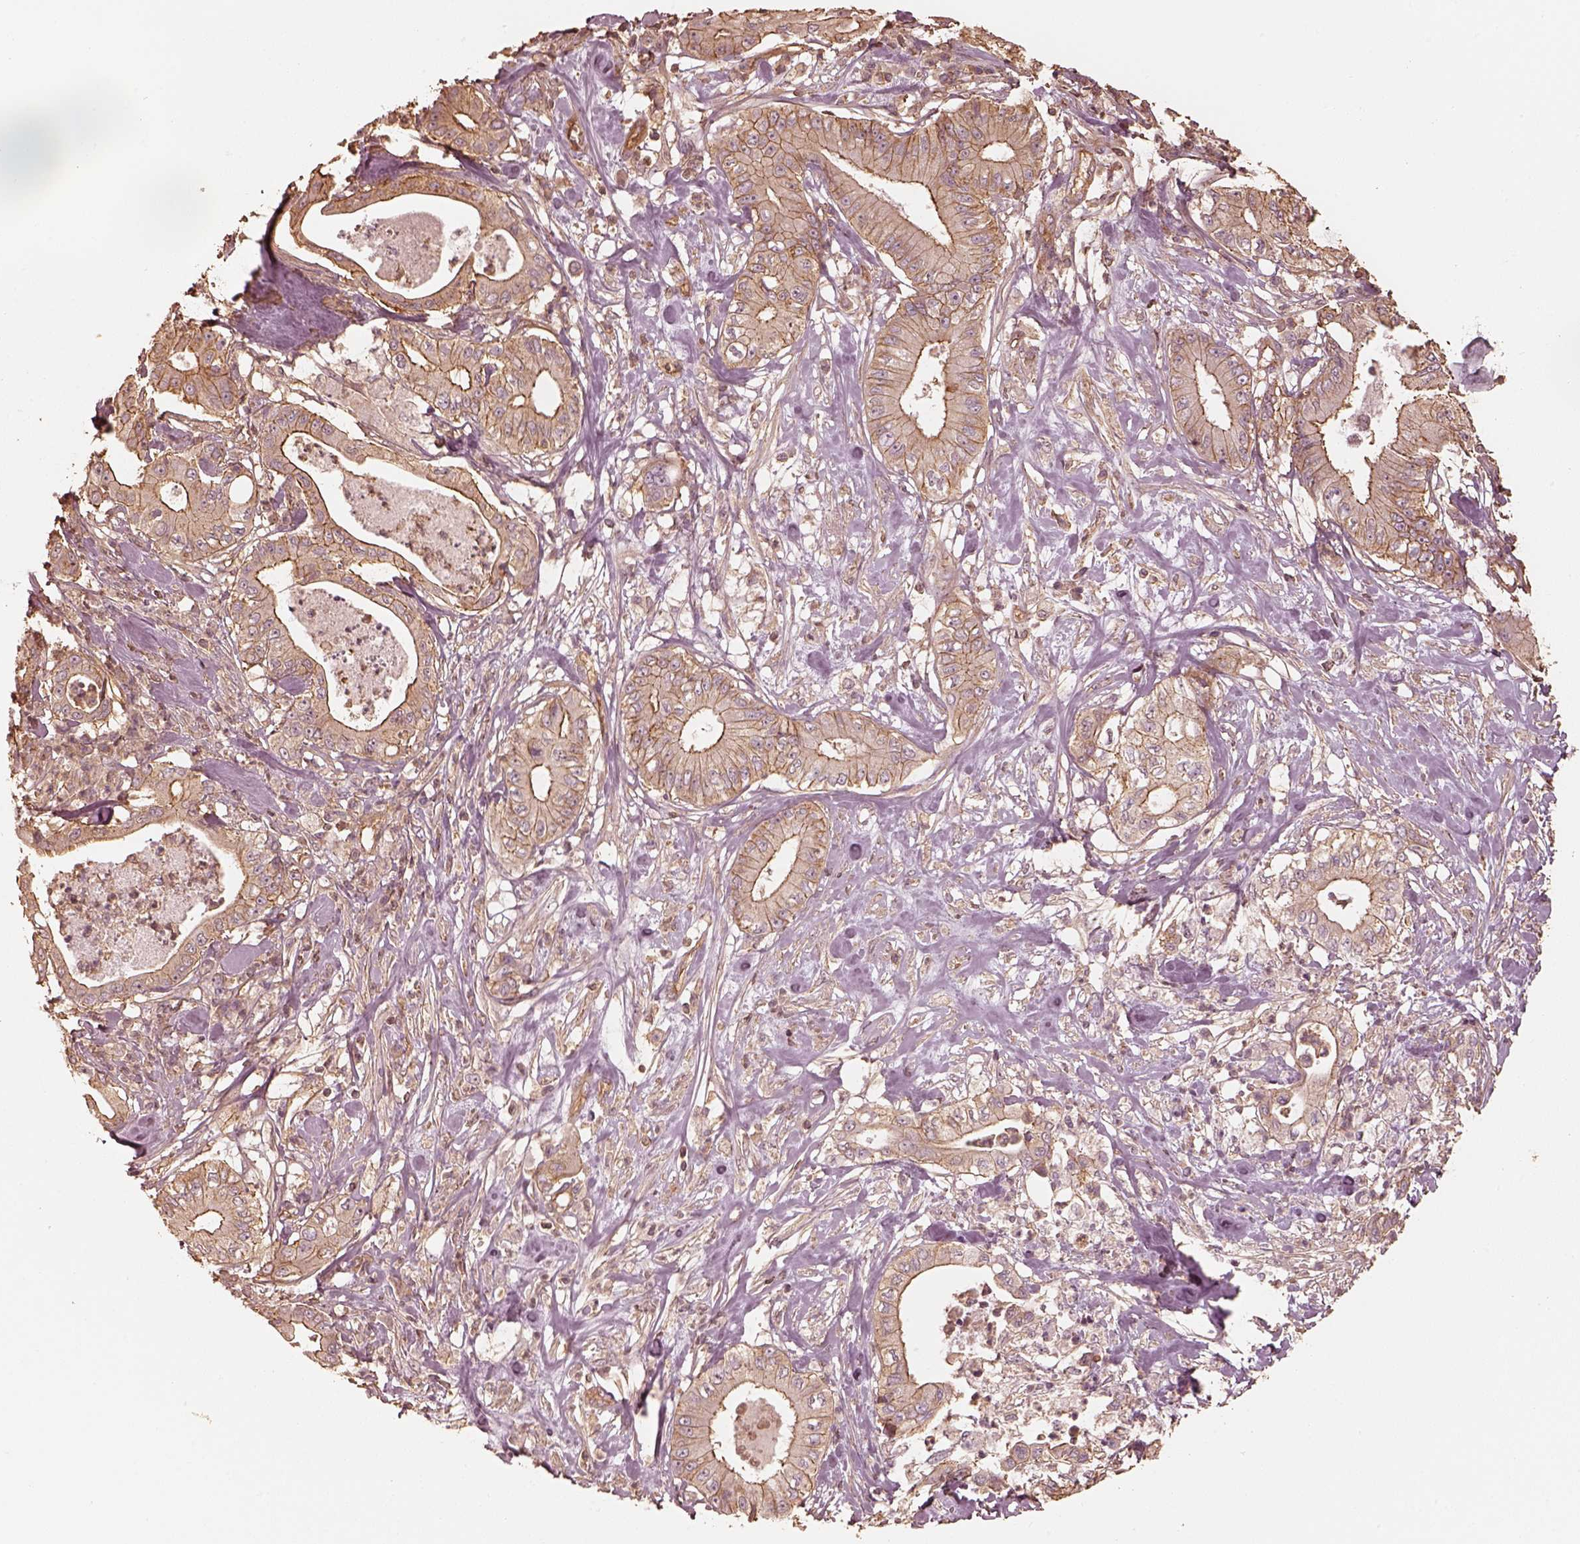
{"staining": {"intensity": "moderate", "quantity": "25%-75%", "location": "cytoplasmic/membranous"}, "tissue": "pancreatic cancer", "cell_type": "Tumor cells", "image_type": "cancer", "snomed": [{"axis": "morphology", "description": "Adenocarcinoma, NOS"}, {"axis": "topography", "description": "Pancreas"}], "caption": "Brown immunohistochemical staining in human adenocarcinoma (pancreatic) shows moderate cytoplasmic/membranous positivity in about 25%-75% of tumor cells.", "gene": "WDR7", "patient": {"sex": "male", "age": 71}}